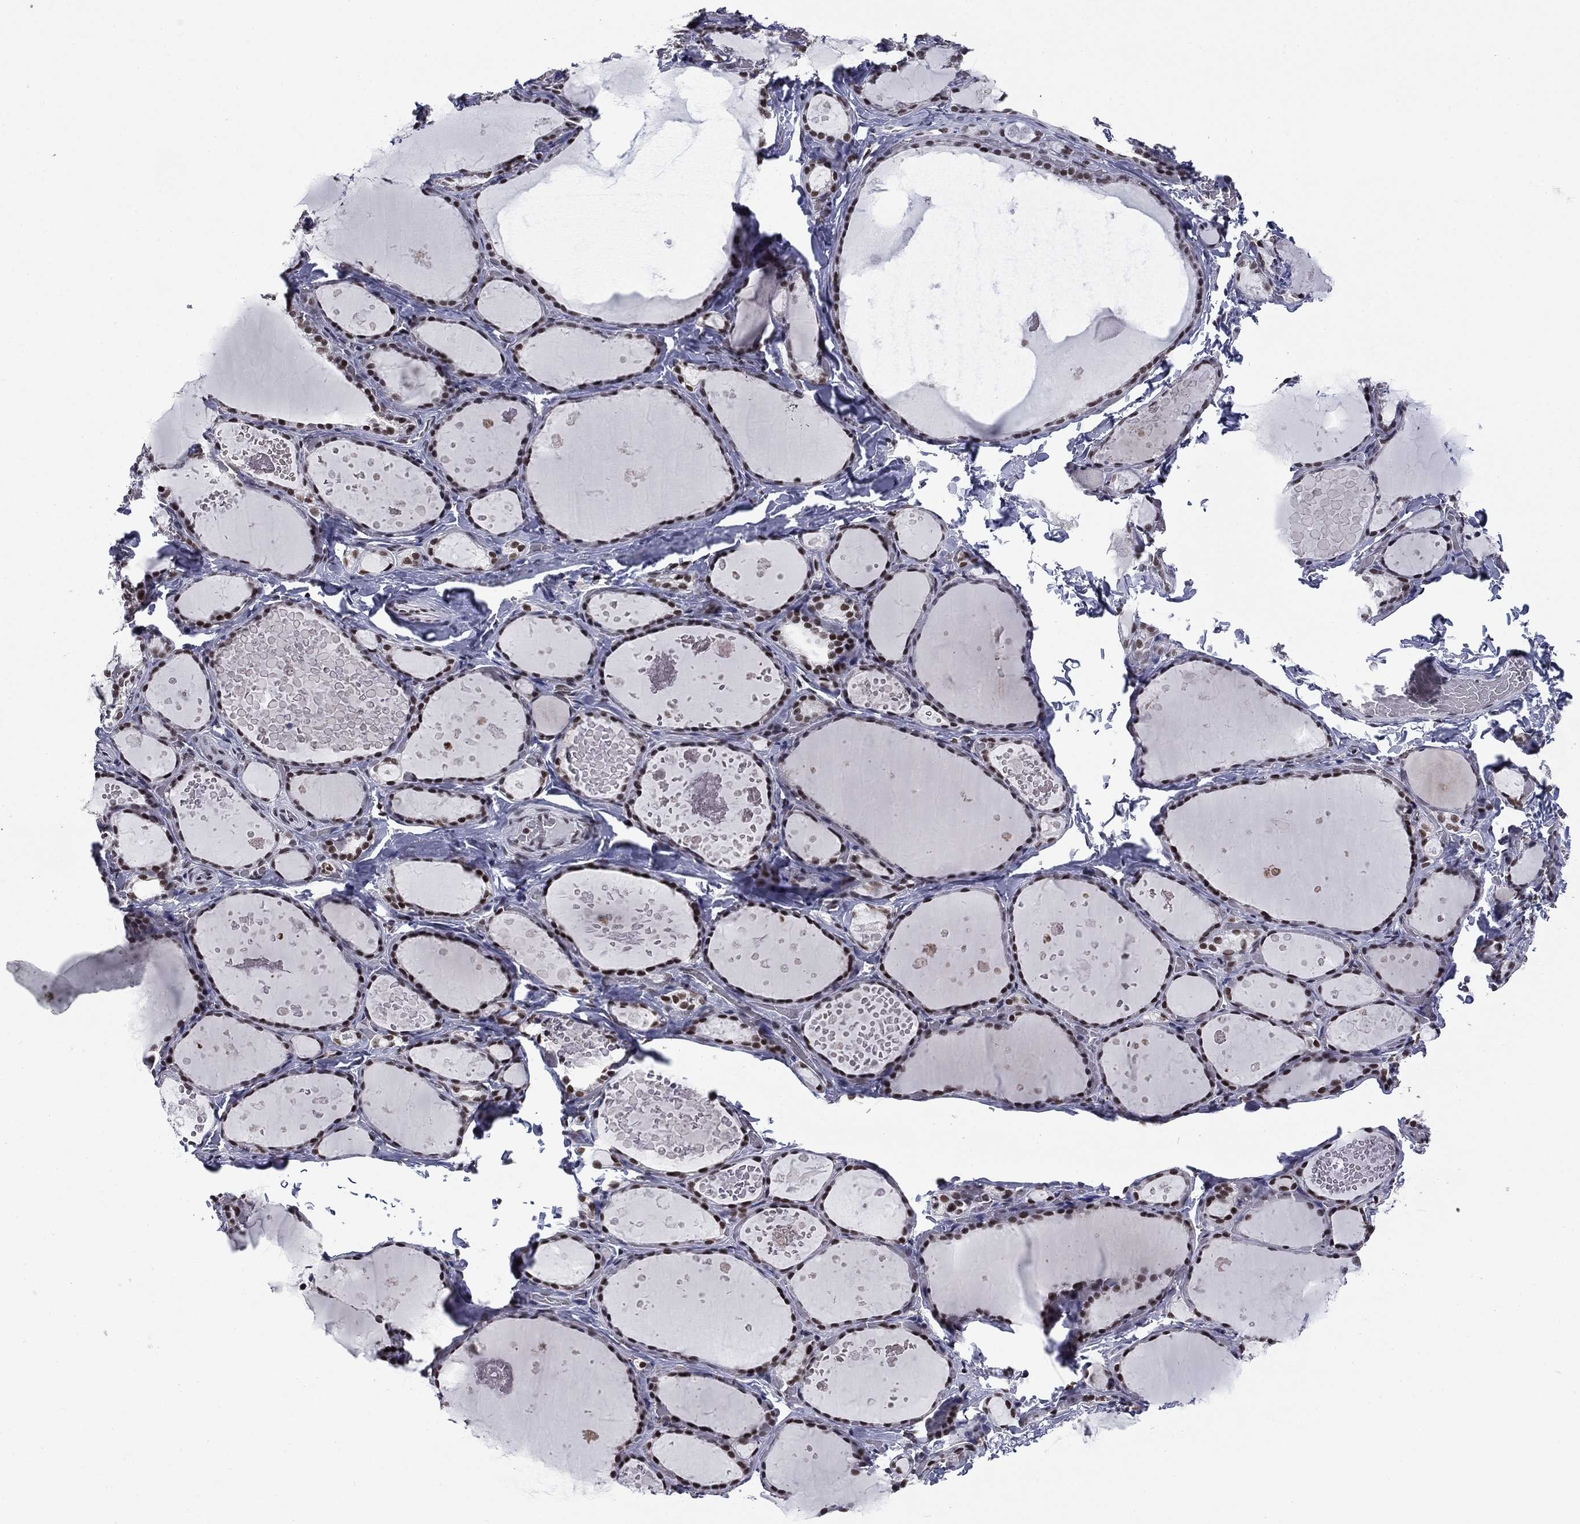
{"staining": {"intensity": "strong", "quantity": ">75%", "location": "nuclear"}, "tissue": "thyroid gland", "cell_type": "Glandular cells", "image_type": "normal", "snomed": [{"axis": "morphology", "description": "Normal tissue, NOS"}, {"axis": "topography", "description": "Thyroid gland"}], "caption": "Immunohistochemical staining of normal human thyroid gland shows >75% levels of strong nuclear protein positivity in approximately >75% of glandular cells.", "gene": "ETV5", "patient": {"sex": "female", "age": 56}}